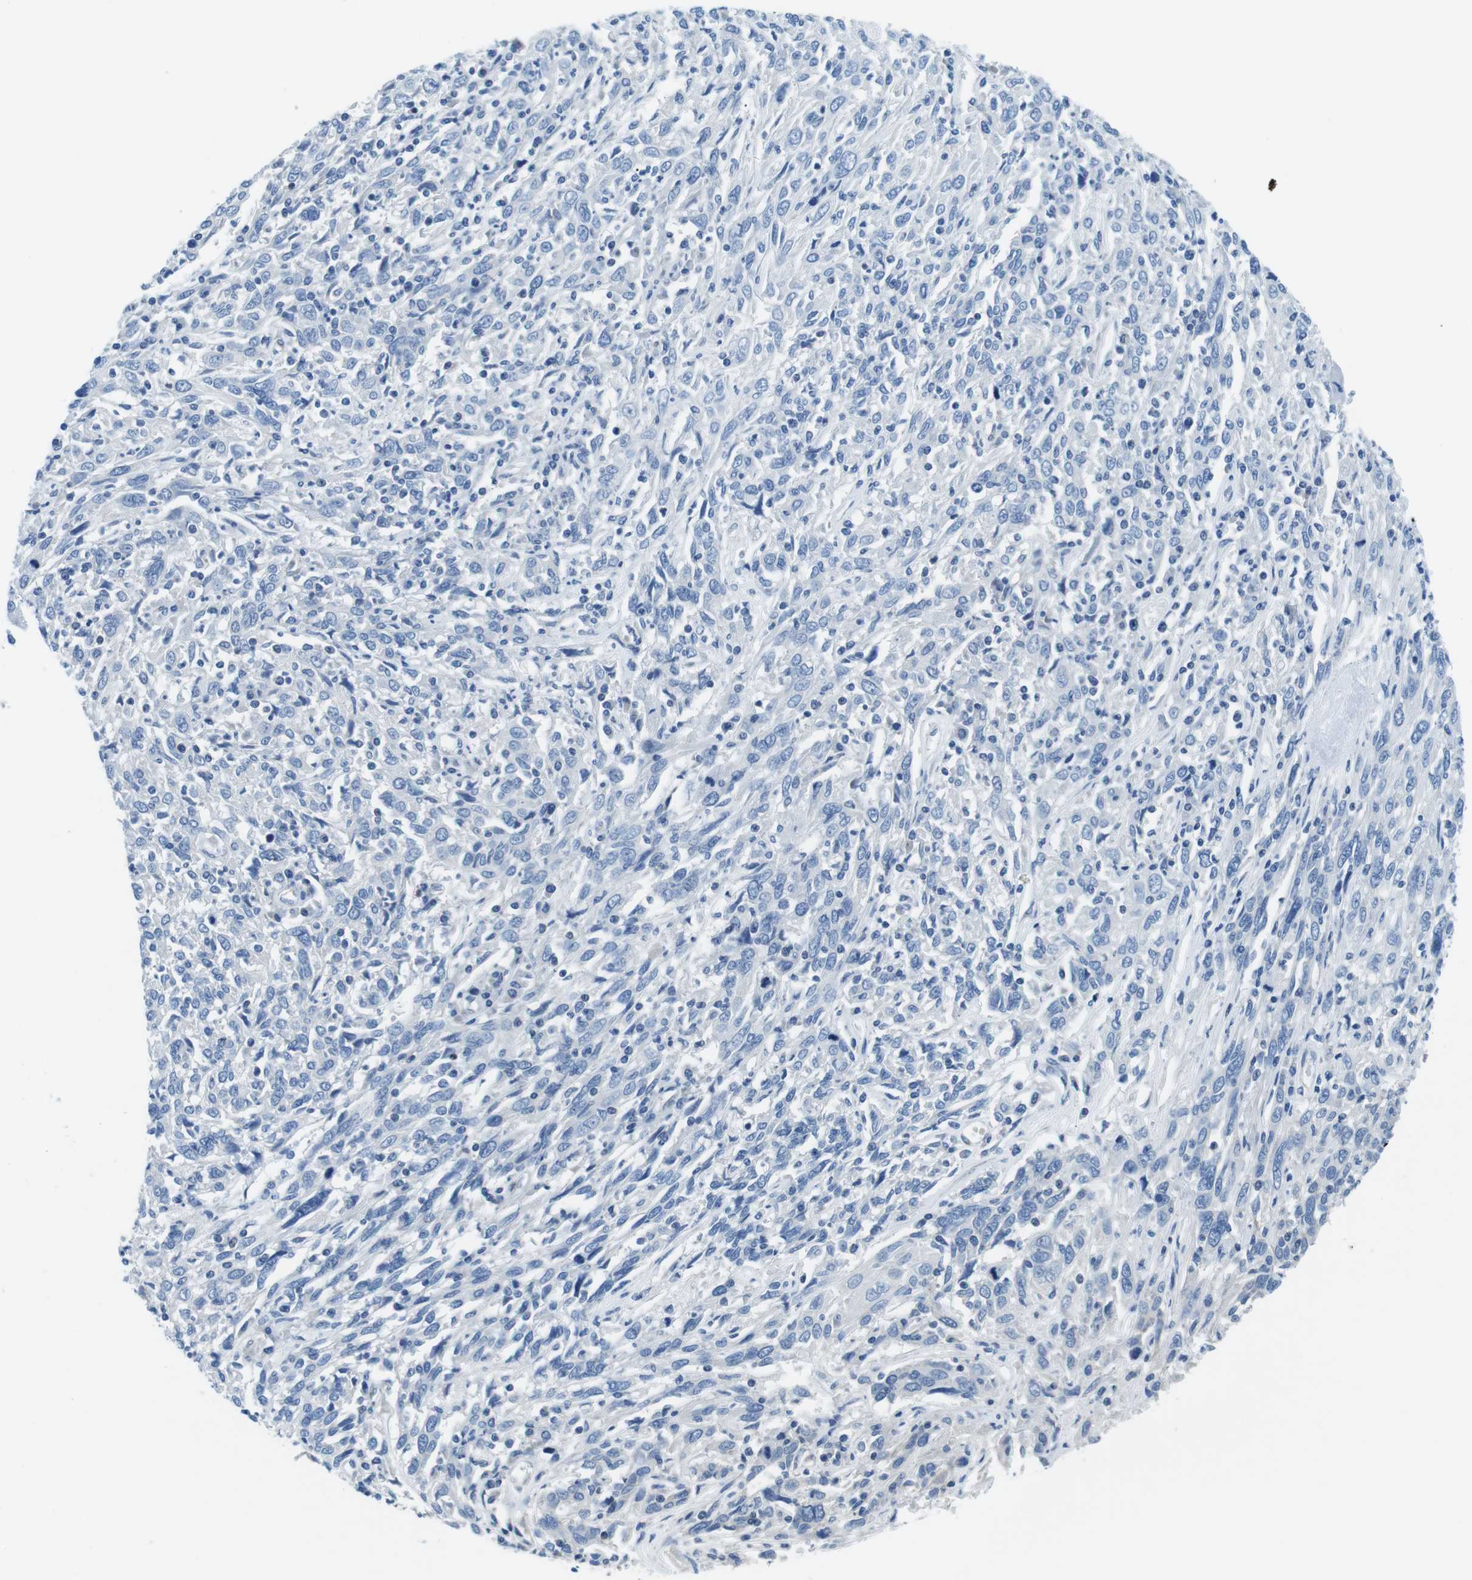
{"staining": {"intensity": "negative", "quantity": "none", "location": "none"}, "tissue": "cervical cancer", "cell_type": "Tumor cells", "image_type": "cancer", "snomed": [{"axis": "morphology", "description": "Squamous cell carcinoma, NOS"}, {"axis": "topography", "description": "Cervix"}], "caption": "This is an immunohistochemistry photomicrograph of human squamous cell carcinoma (cervical). There is no positivity in tumor cells.", "gene": "PHLDA1", "patient": {"sex": "female", "age": 46}}